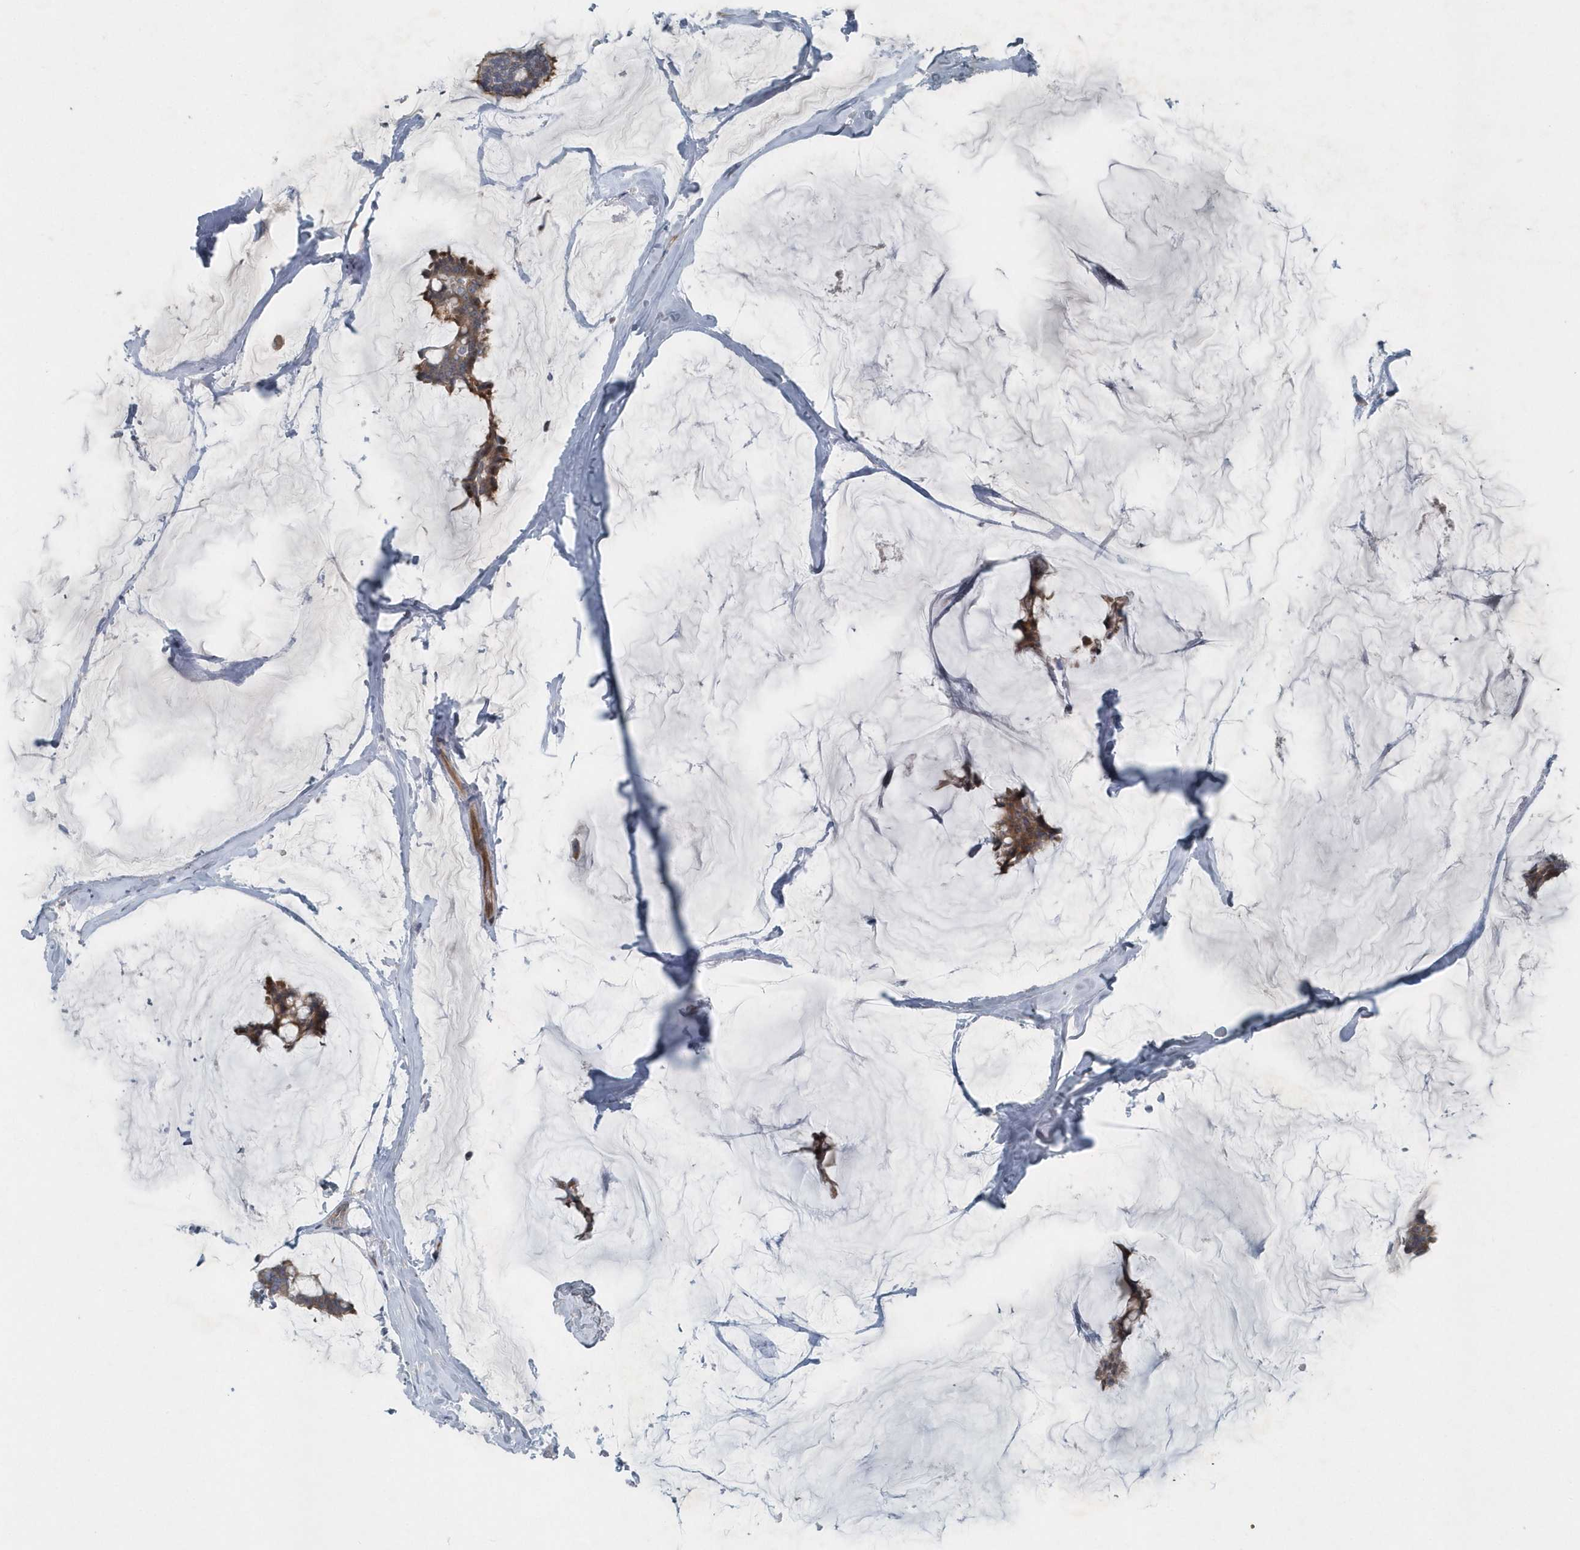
{"staining": {"intensity": "moderate", "quantity": ">75%", "location": "cytoplasmic/membranous"}, "tissue": "breast cancer", "cell_type": "Tumor cells", "image_type": "cancer", "snomed": [{"axis": "morphology", "description": "Duct carcinoma"}, {"axis": "topography", "description": "Breast"}], "caption": "Immunohistochemical staining of human breast intraductal carcinoma demonstrates moderate cytoplasmic/membranous protein staining in approximately >75% of tumor cells.", "gene": "MCC", "patient": {"sex": "female", "age": 93}}